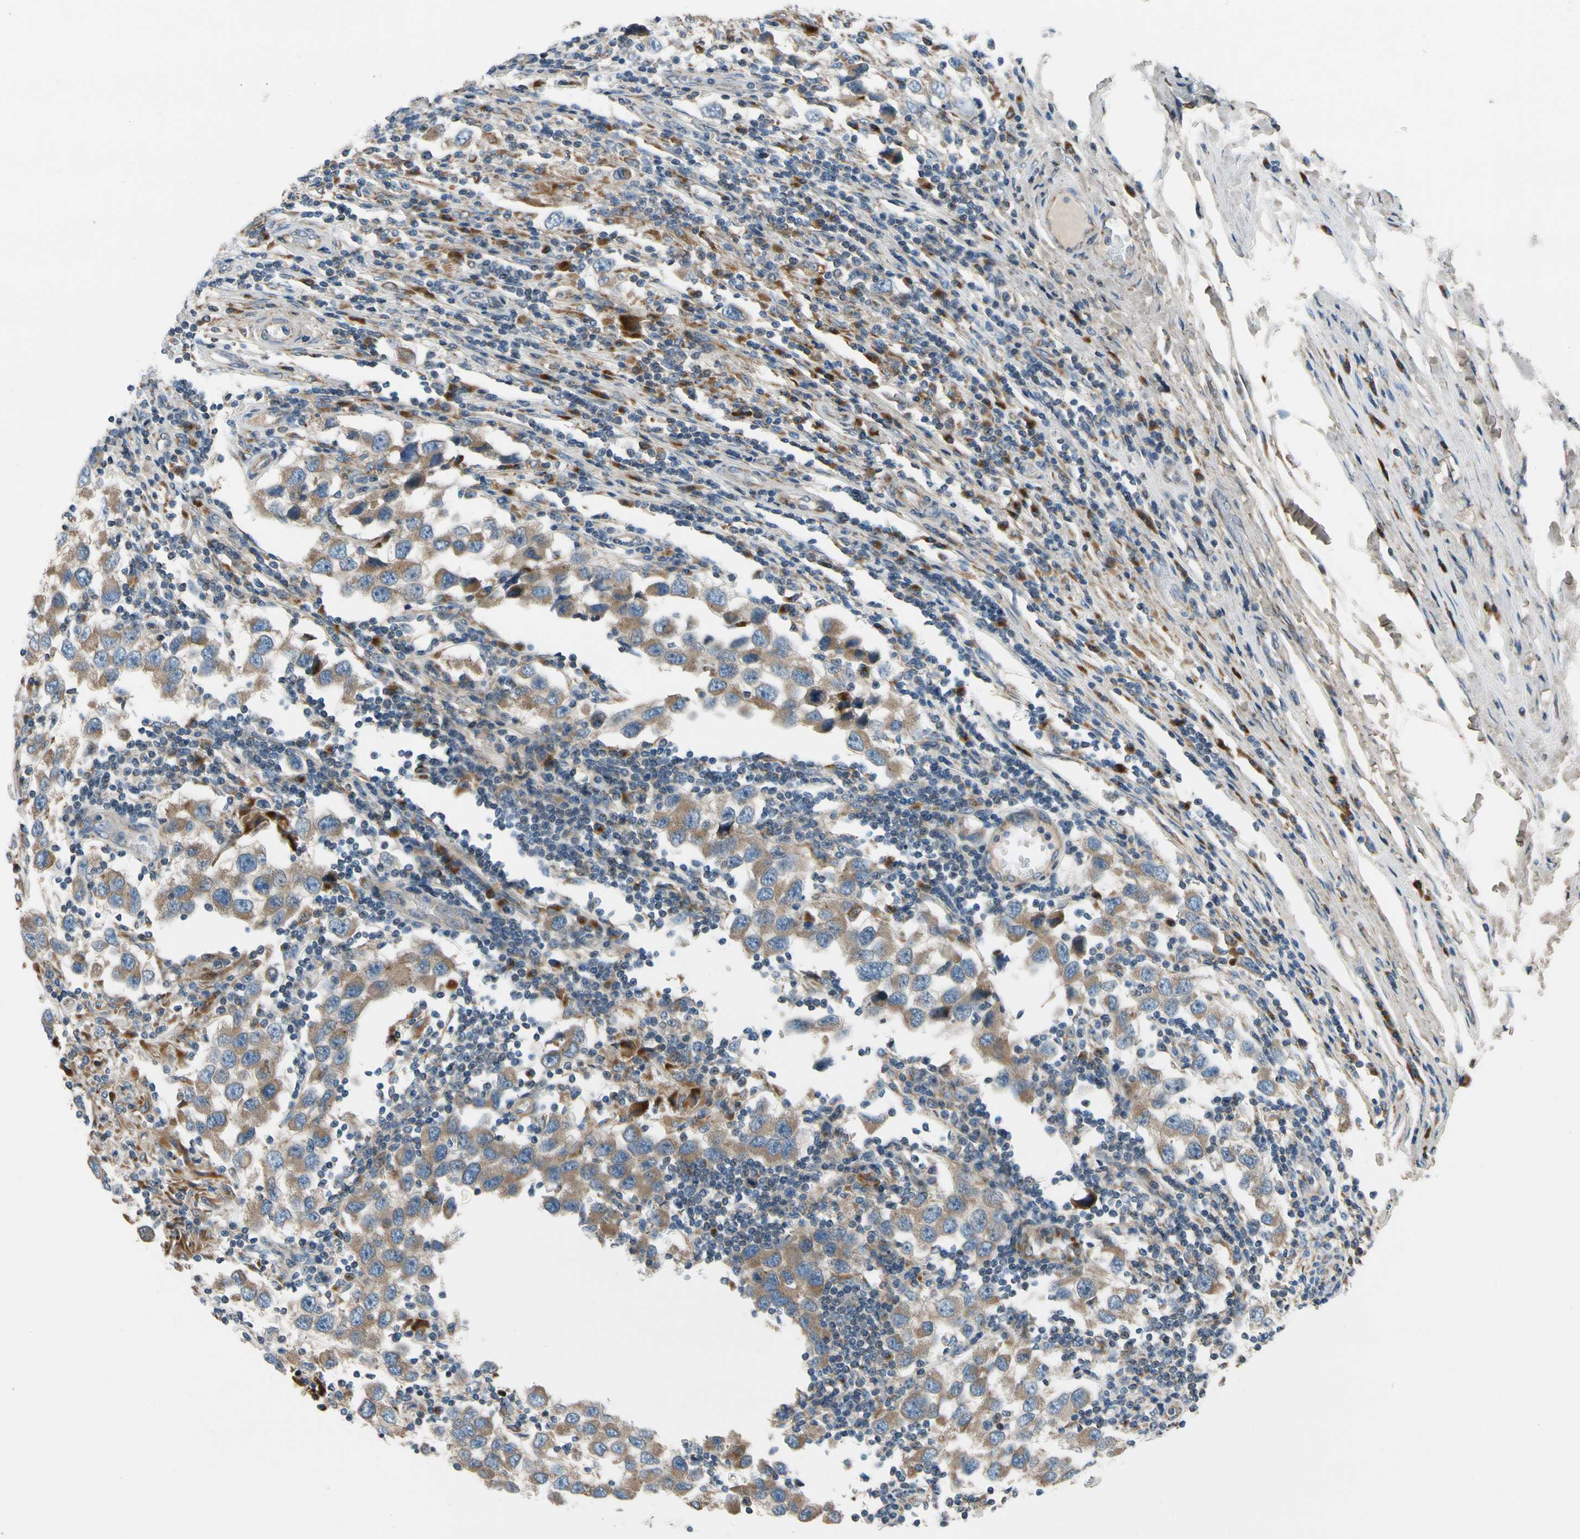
{"staining": {"intensity": "weak", "quantity": ">75%", "location": "cytoplasmic/membranous"}, "tissue": "testis cancer", "cell_type": "Tumor cells", "image_type": "cancer", "snomed": [{"axis": "morphology", "description": "Carcinoma, Embryonal, NOS"}, {"axis": "topography", "description": "Testis"}], "caption": "There is low levels of weak cytoplasmic/membranous staining in tumor cells of testis cancer, as demonstrated by immunohistochemical staining (brown color).", "gene": "MST1R", "patient": {"sex": "male", "age": 21}}